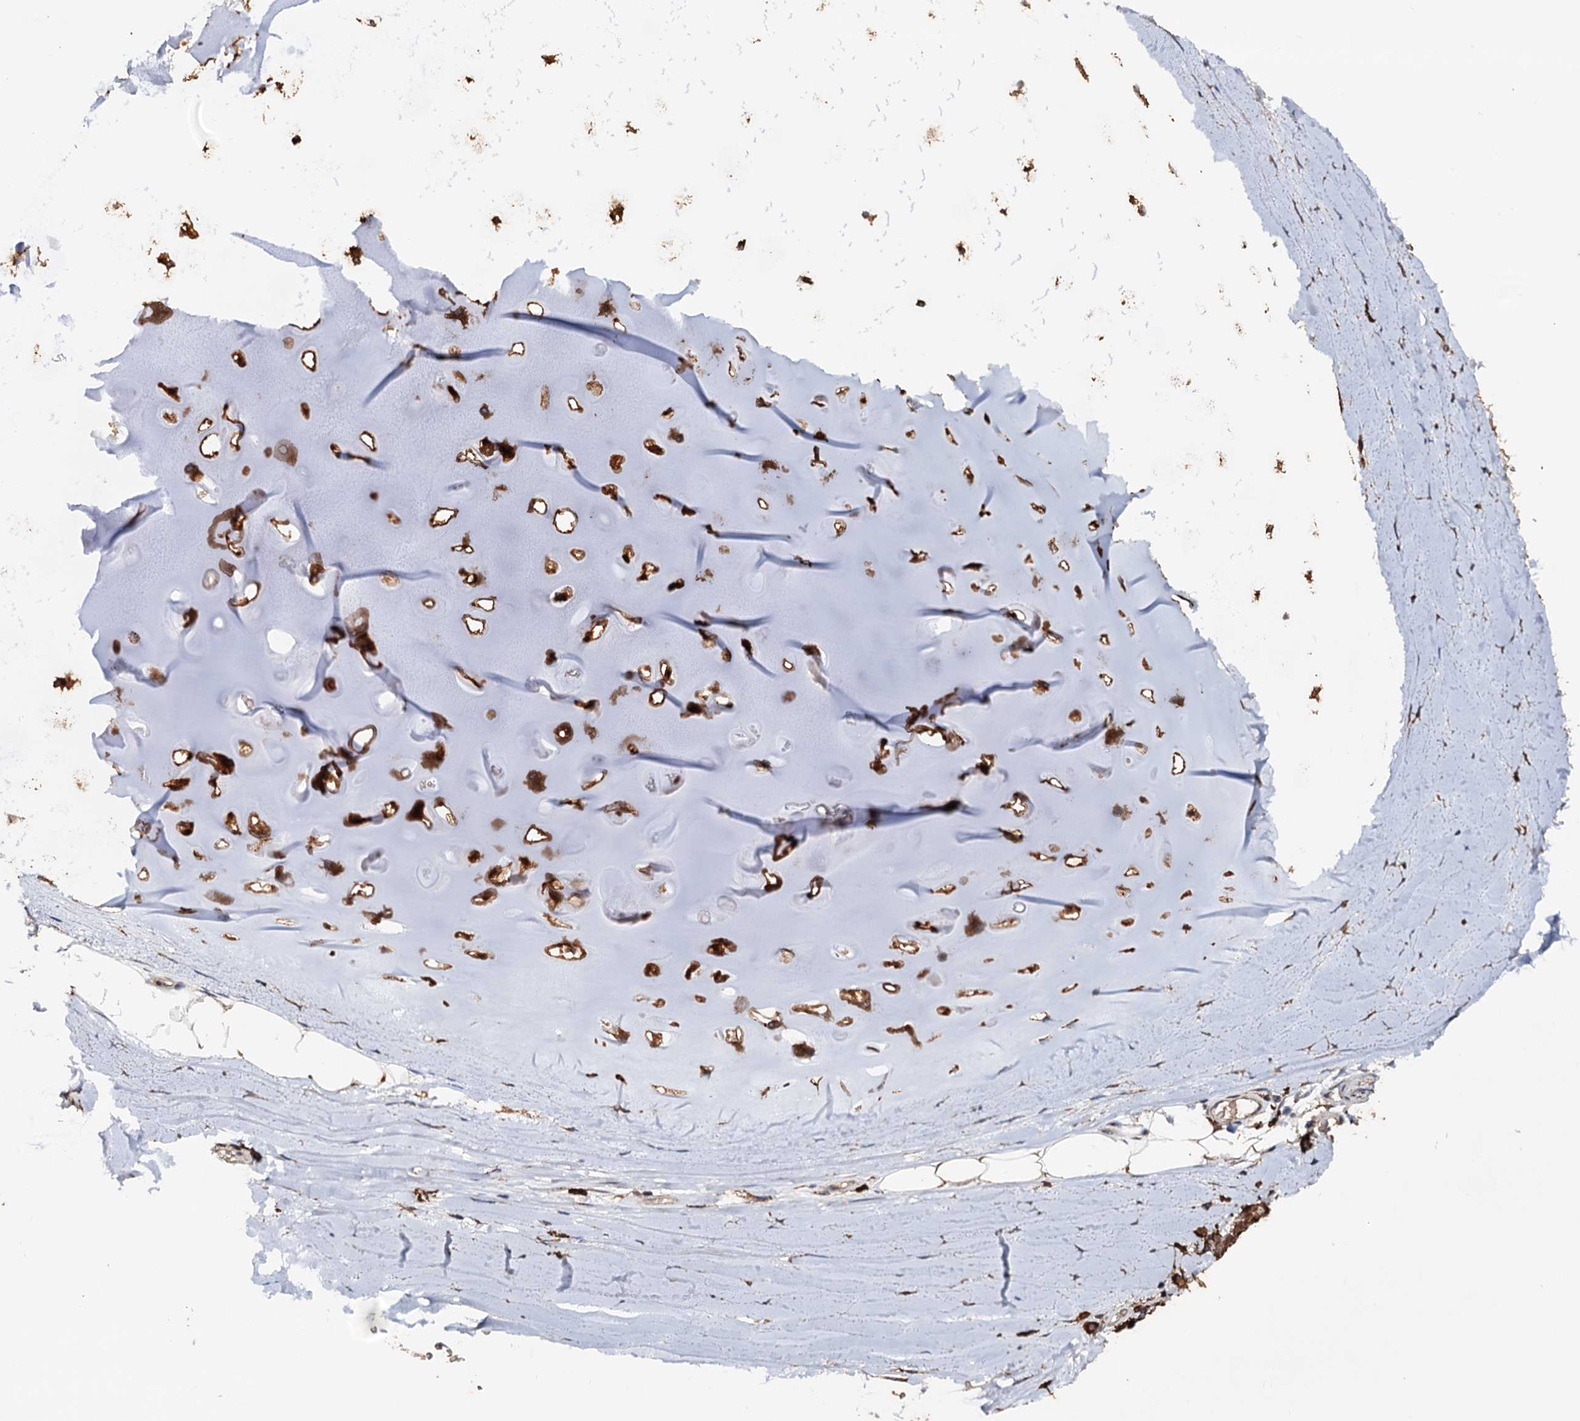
{"staining": {"intensity": "moderate", "quantity": ">75%", "location": "cytoplasmic/membranous"}, "tissue": "adipose tissue", "cell_type": "Adipocytes", "image_type": "normal", "snomed": [{"axis": "morphology", "description": "Normal tissue, NOS"}, {"axis": "topography", "description": "Lymph node"}, {"axis": "topography", "description": "Bronchus"}], "caption": "A histopathology image of adipose tissue stained for a protein demonstrates moderate cytoplasmic/membranous brown staining in adipocytes.", "gene": "TBC1D12", "patient": {"sex": "male", "age": 63}}